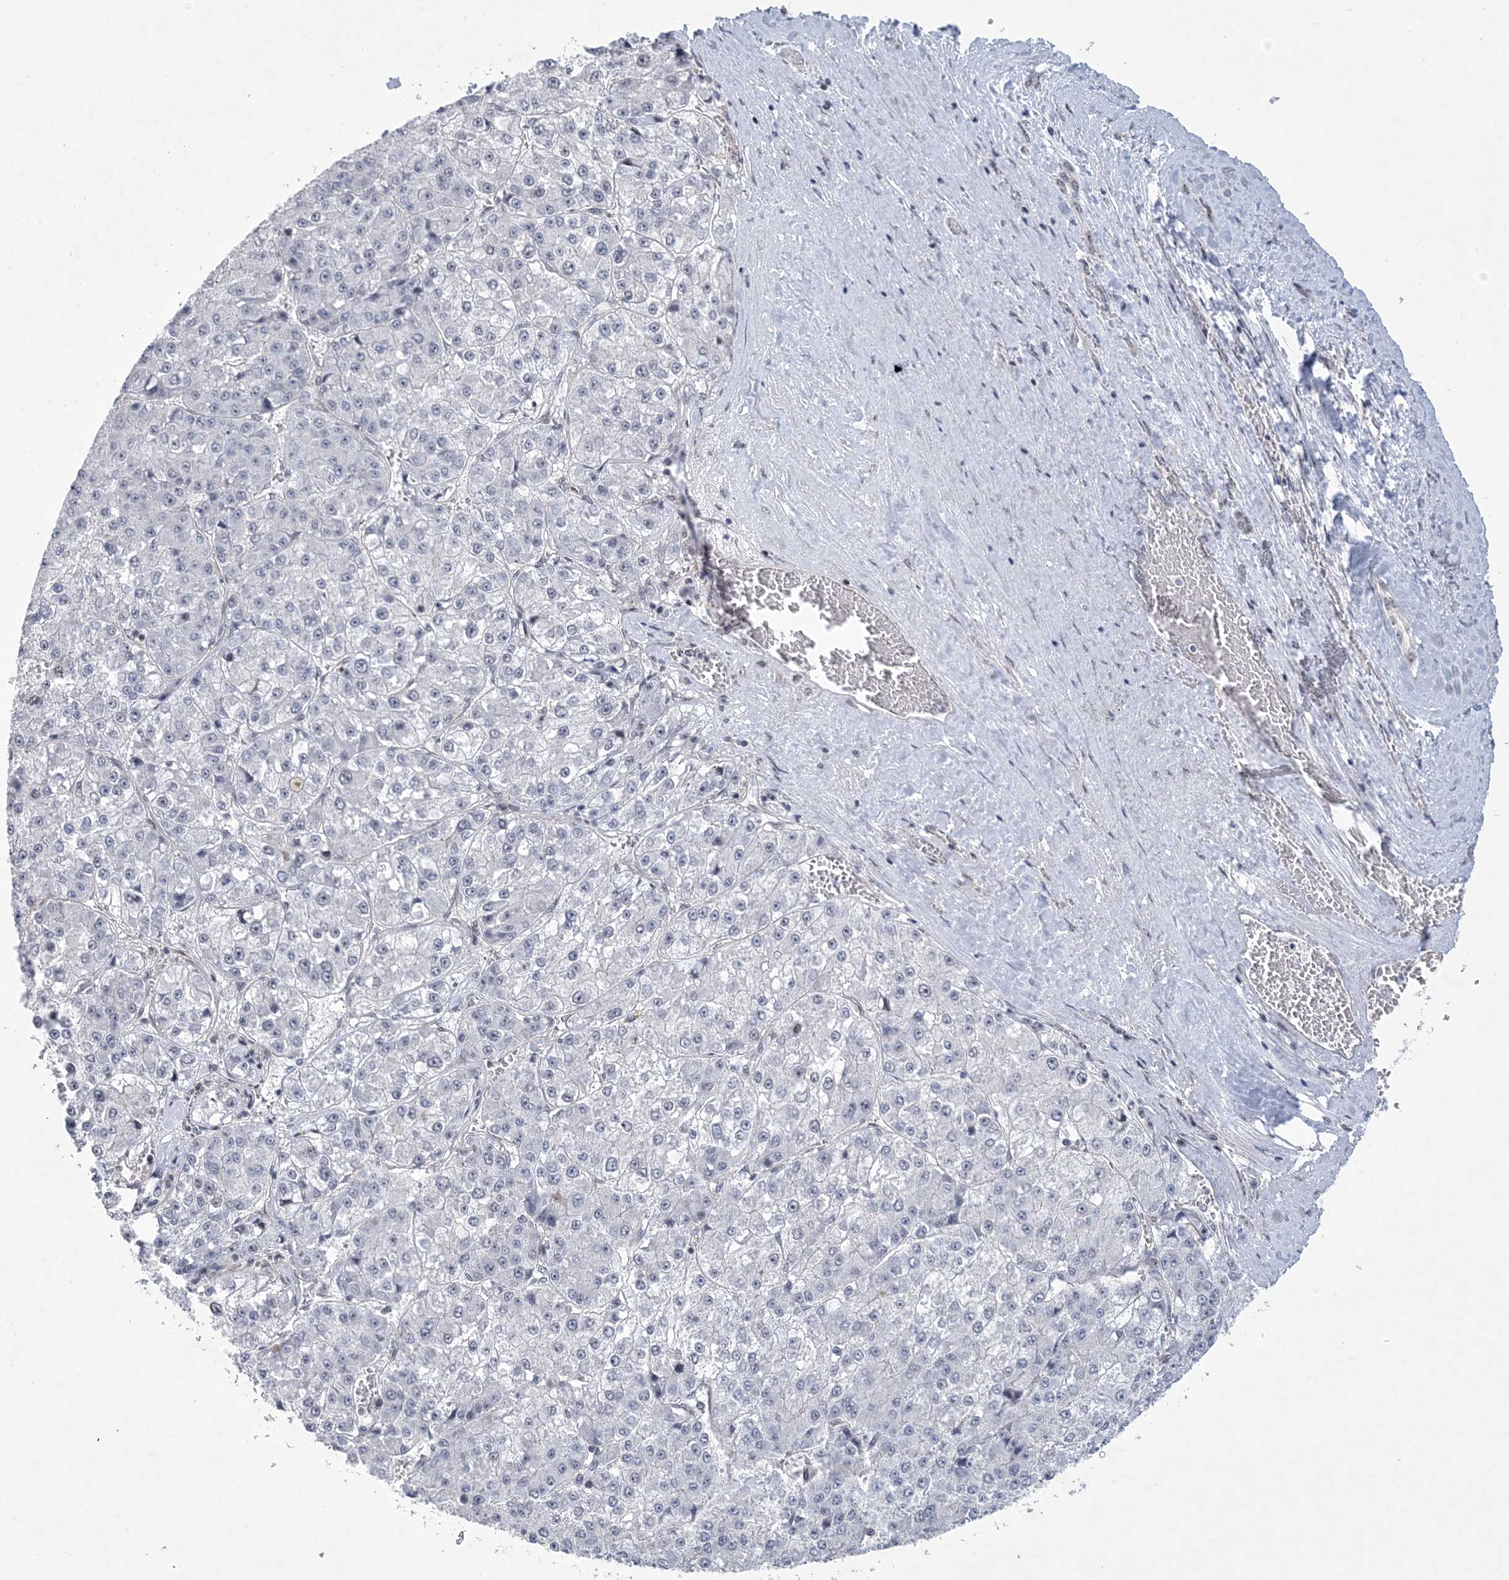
{"staining": {"intensity": "negative", "quantity": "none", "location": "none"}, "tissue": "liver cancer", "cell_type": "Tumor cells", "image_type": "cancer", "snomed": [{"axis": "morphology", "description": "Carcinoma, Hepatocellular, NOS"}, {"axis": "topography", "description": "Liver"}], "caption": "Liver cancer stained for a protein using immunohistochemistry exhibits no staining tumor cells.", "gene": "HOMEZ", "patient": {"sex": "female", "age": 73}}